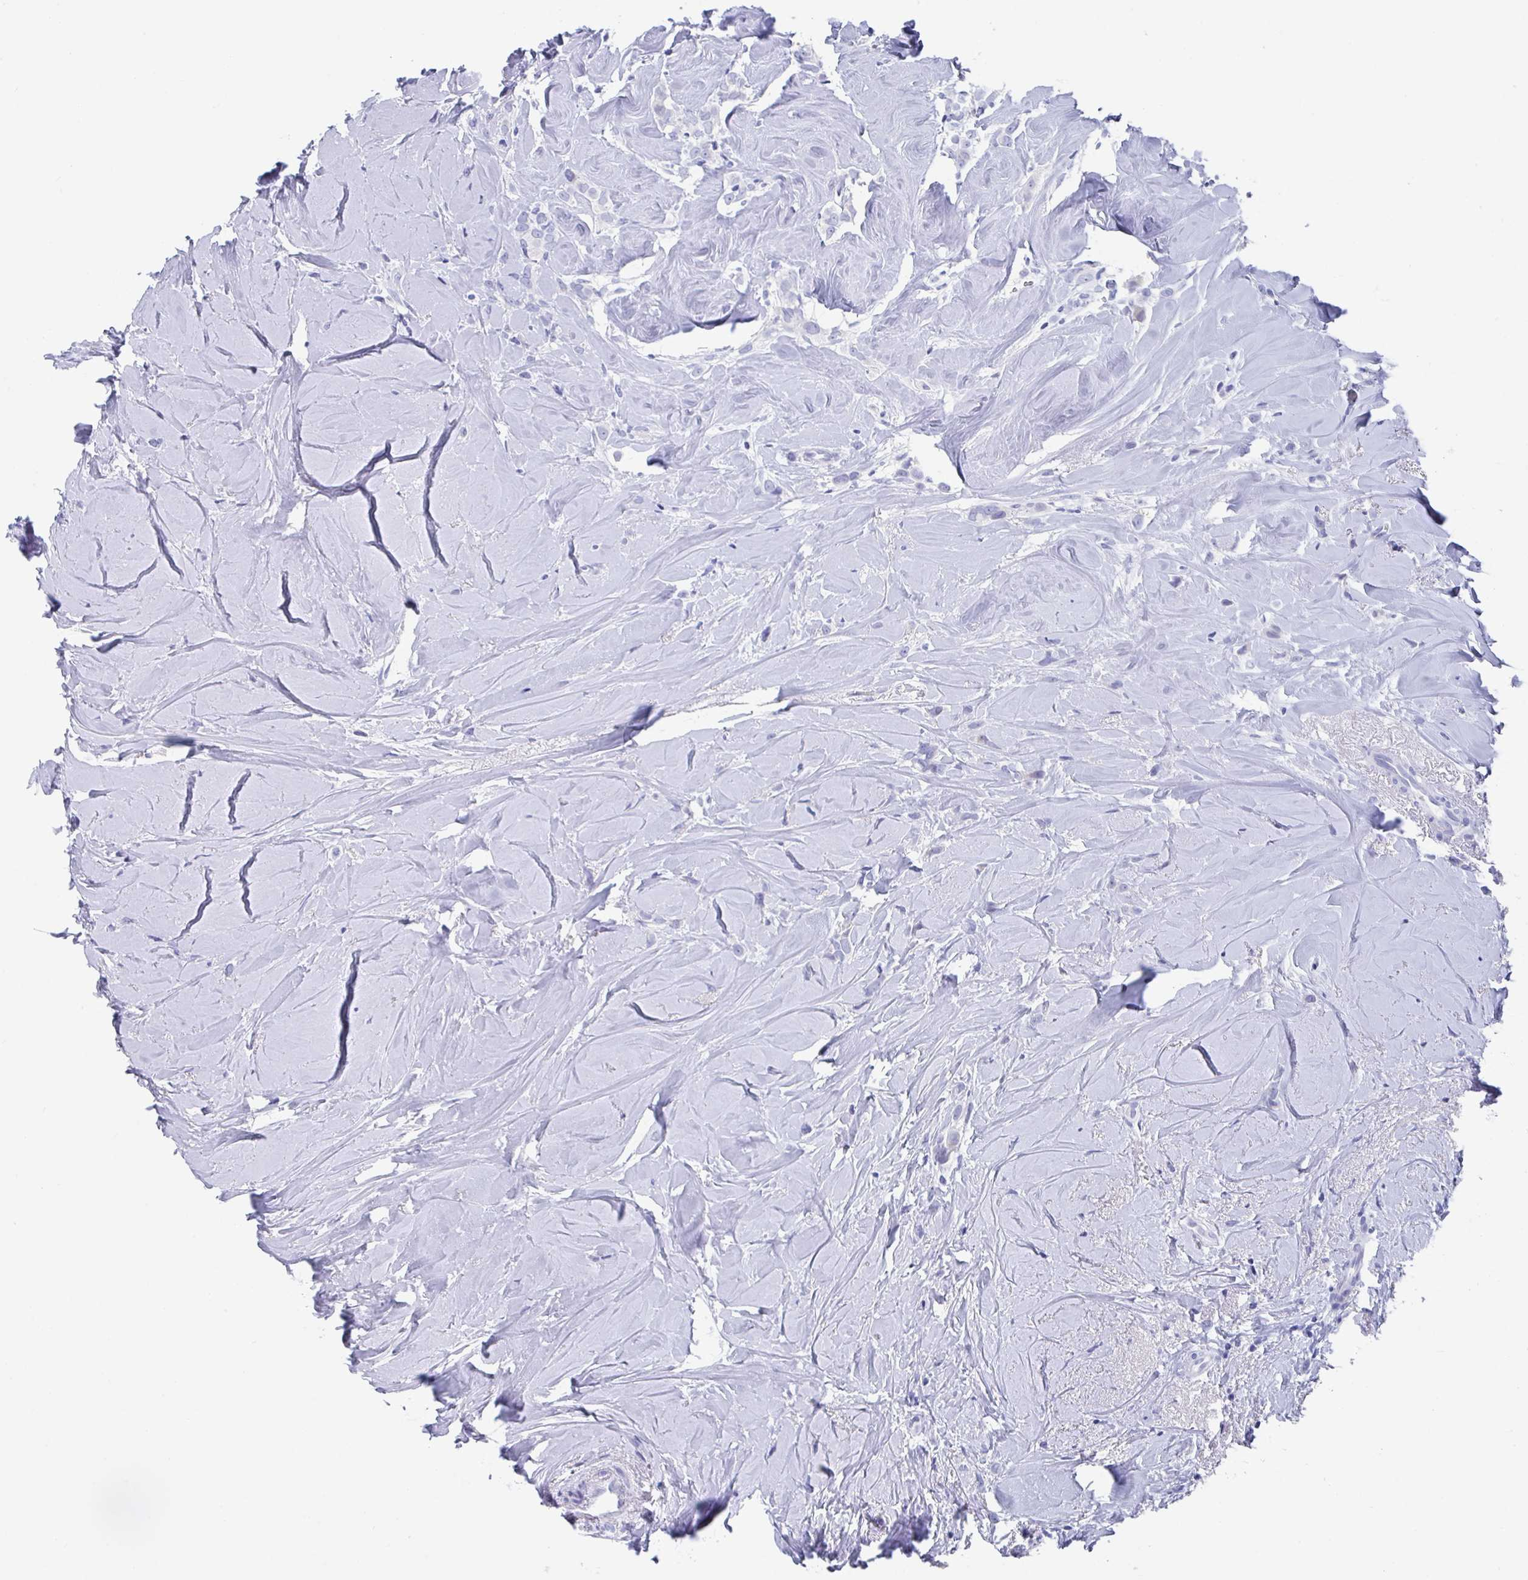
{"staining": {"intensity": "negative", "quantity": "none", "location": "none"}, "tissue": "breast cancer", "cell_type": "Tumor cells", "image_type": "cancer", "snomed": [{"axis": "morphology", "description": "Duct carcinoma"}, {"axis": "topography", "description": "Breast"}], "caption": "High magnification brightfield microscopy of breast infiltrating ductal carcinoma stained with DAB (brown) and counterstained with hematoxylin (blue): tumor cells show no significant positivity.", "gene": "ZPBP", "patient": {"sex": "female", "age": 80}}